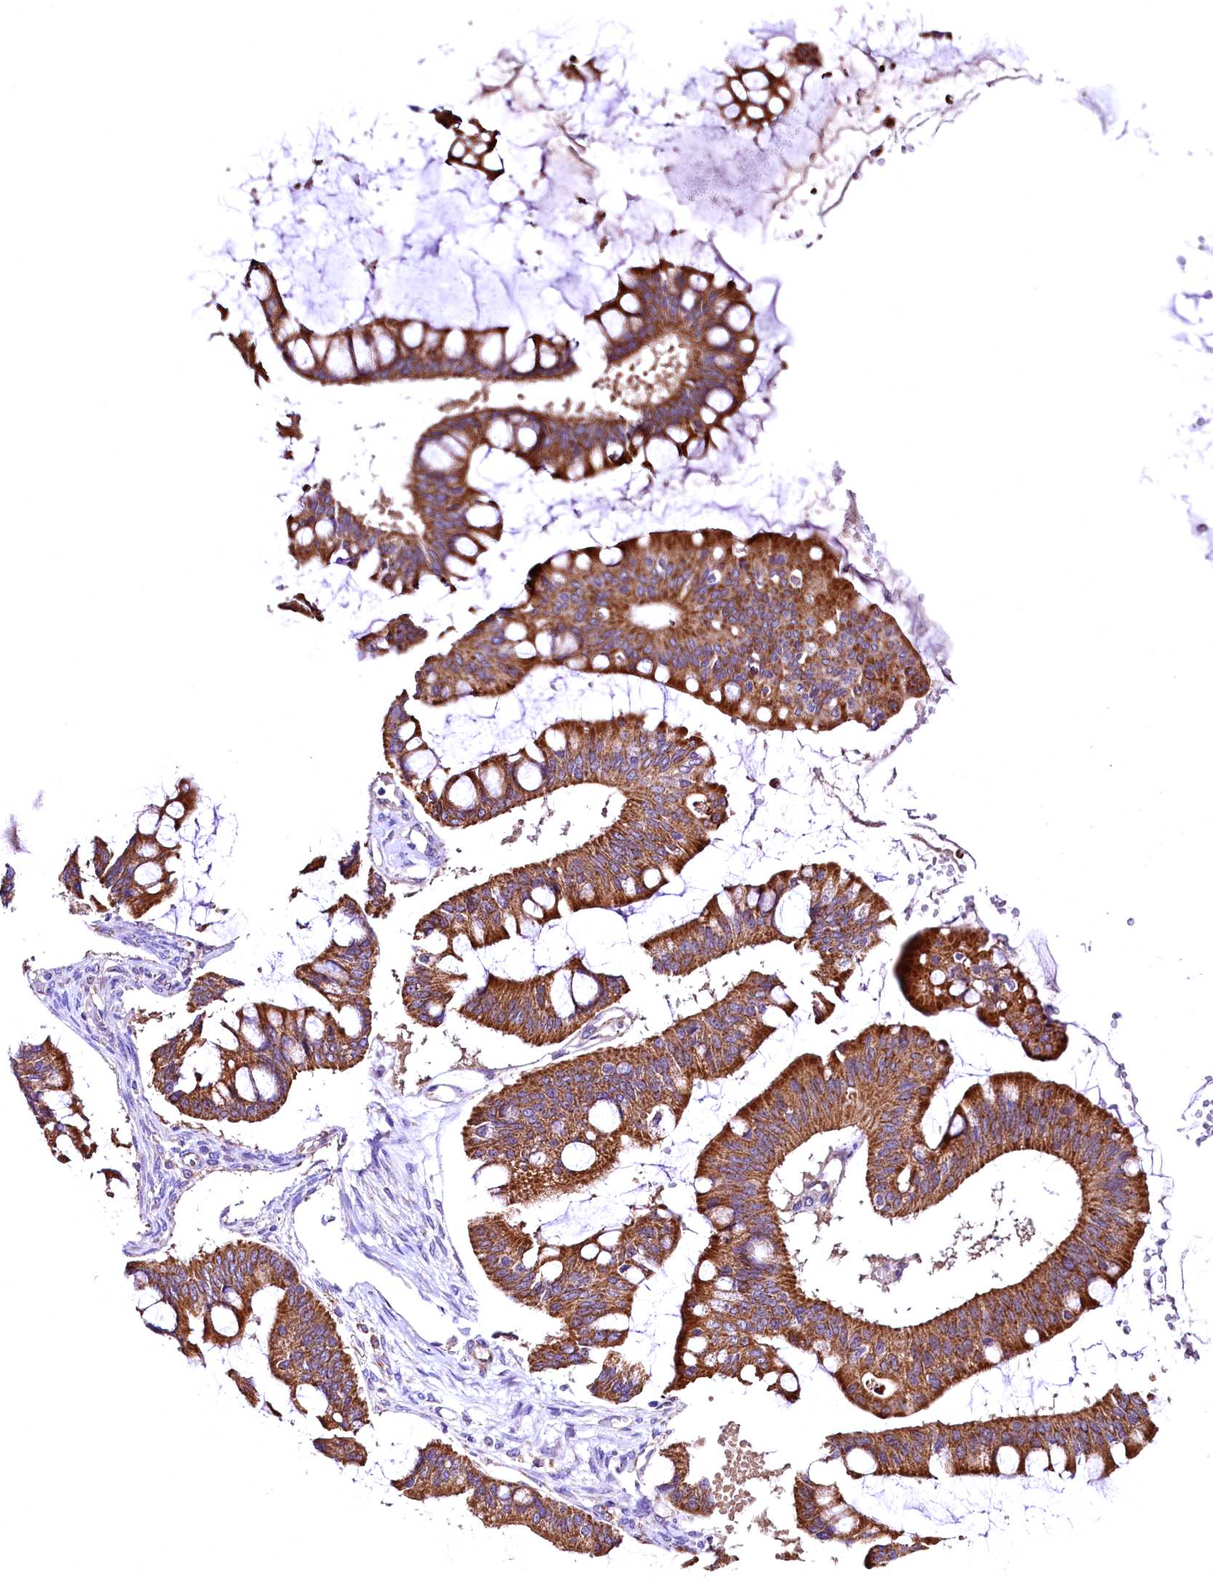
{"staining": {"intensity": "strong", "quantity": ">75%", "location": "cytoplasmic/membranous"}, "tissue": "ovarian cancer", "cell_type": "Tumor cells", "image_type": "cancer", "snomed": [{"axis": "morphology", "description": "Cystadenocarcinoma, mucinous, NOS"}, {"axis": "topography", "description": "Ovary"}], "caption": "Protein staining of ovarian cancer (mucinous cystadenocarcinoma) tissue displays strong cytoplasmic/membranous staining in about >75% of tumor cells.", "gene": "MRPL57", "patient": {"sex": "female", "age": 73}}